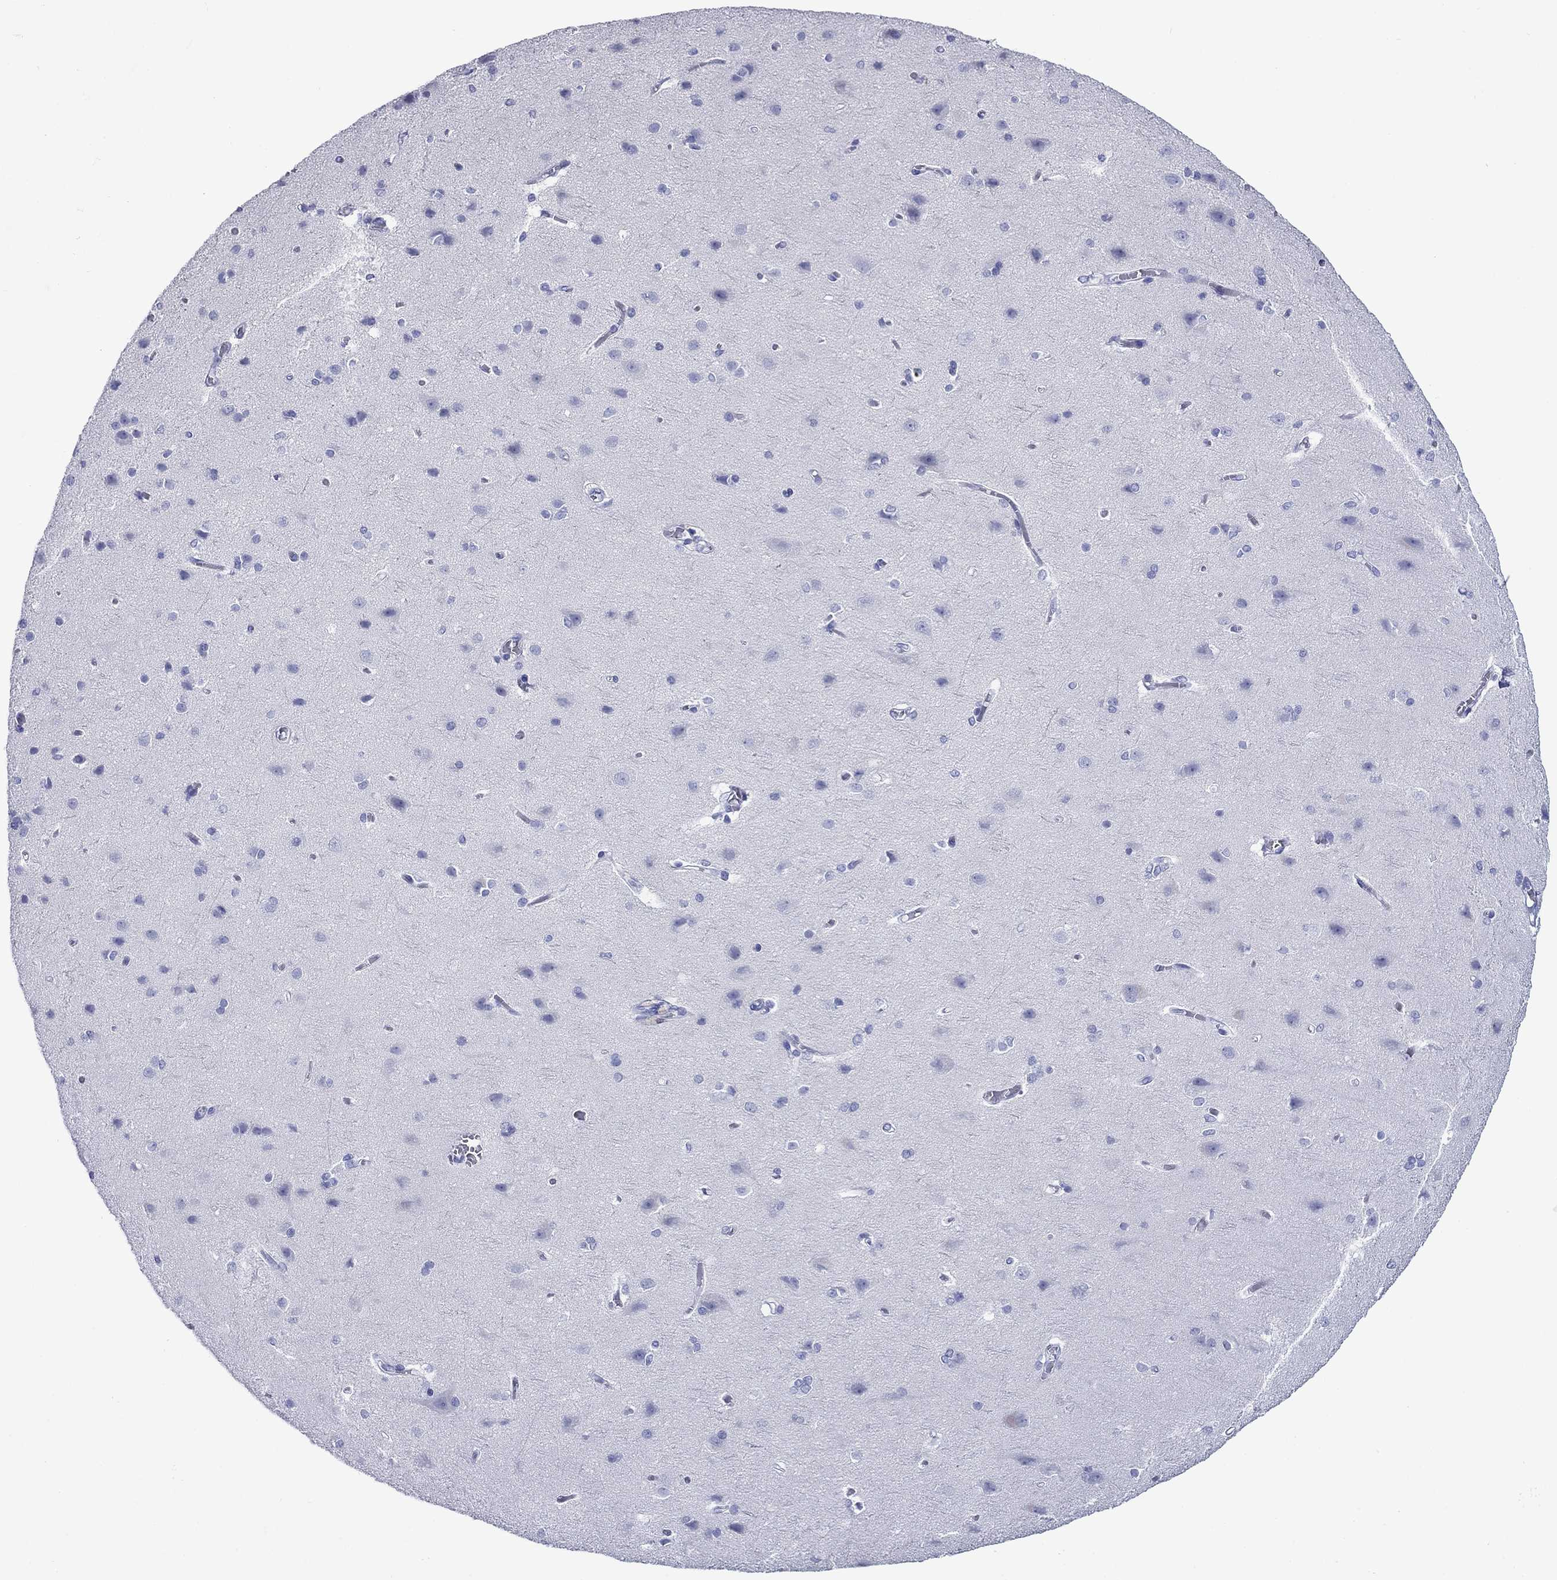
{"staining": {"intensity": "negative", "quantity": "none", "location": "none"}, "tissue": "cerebral cortex", "cell_type": "Endothelial cells", "image_type": "normal", "snomed": [{"axis": "morphology", "description": "Normal tissue, NOS"}, {"axis": "topography", "description": "Cerebral cortex"}], "caption": "Endothelial cells show no significant protein positivity in normal cerebral cortex. Brightfield microscopy of immunohistochemistry stained with DAB (3,3'-diaminobenzidine) (brown) and hematoxylin (blue), captured at high magnification.", "gene": "GIP", "patient": {"sex": "male", "age": 37}}